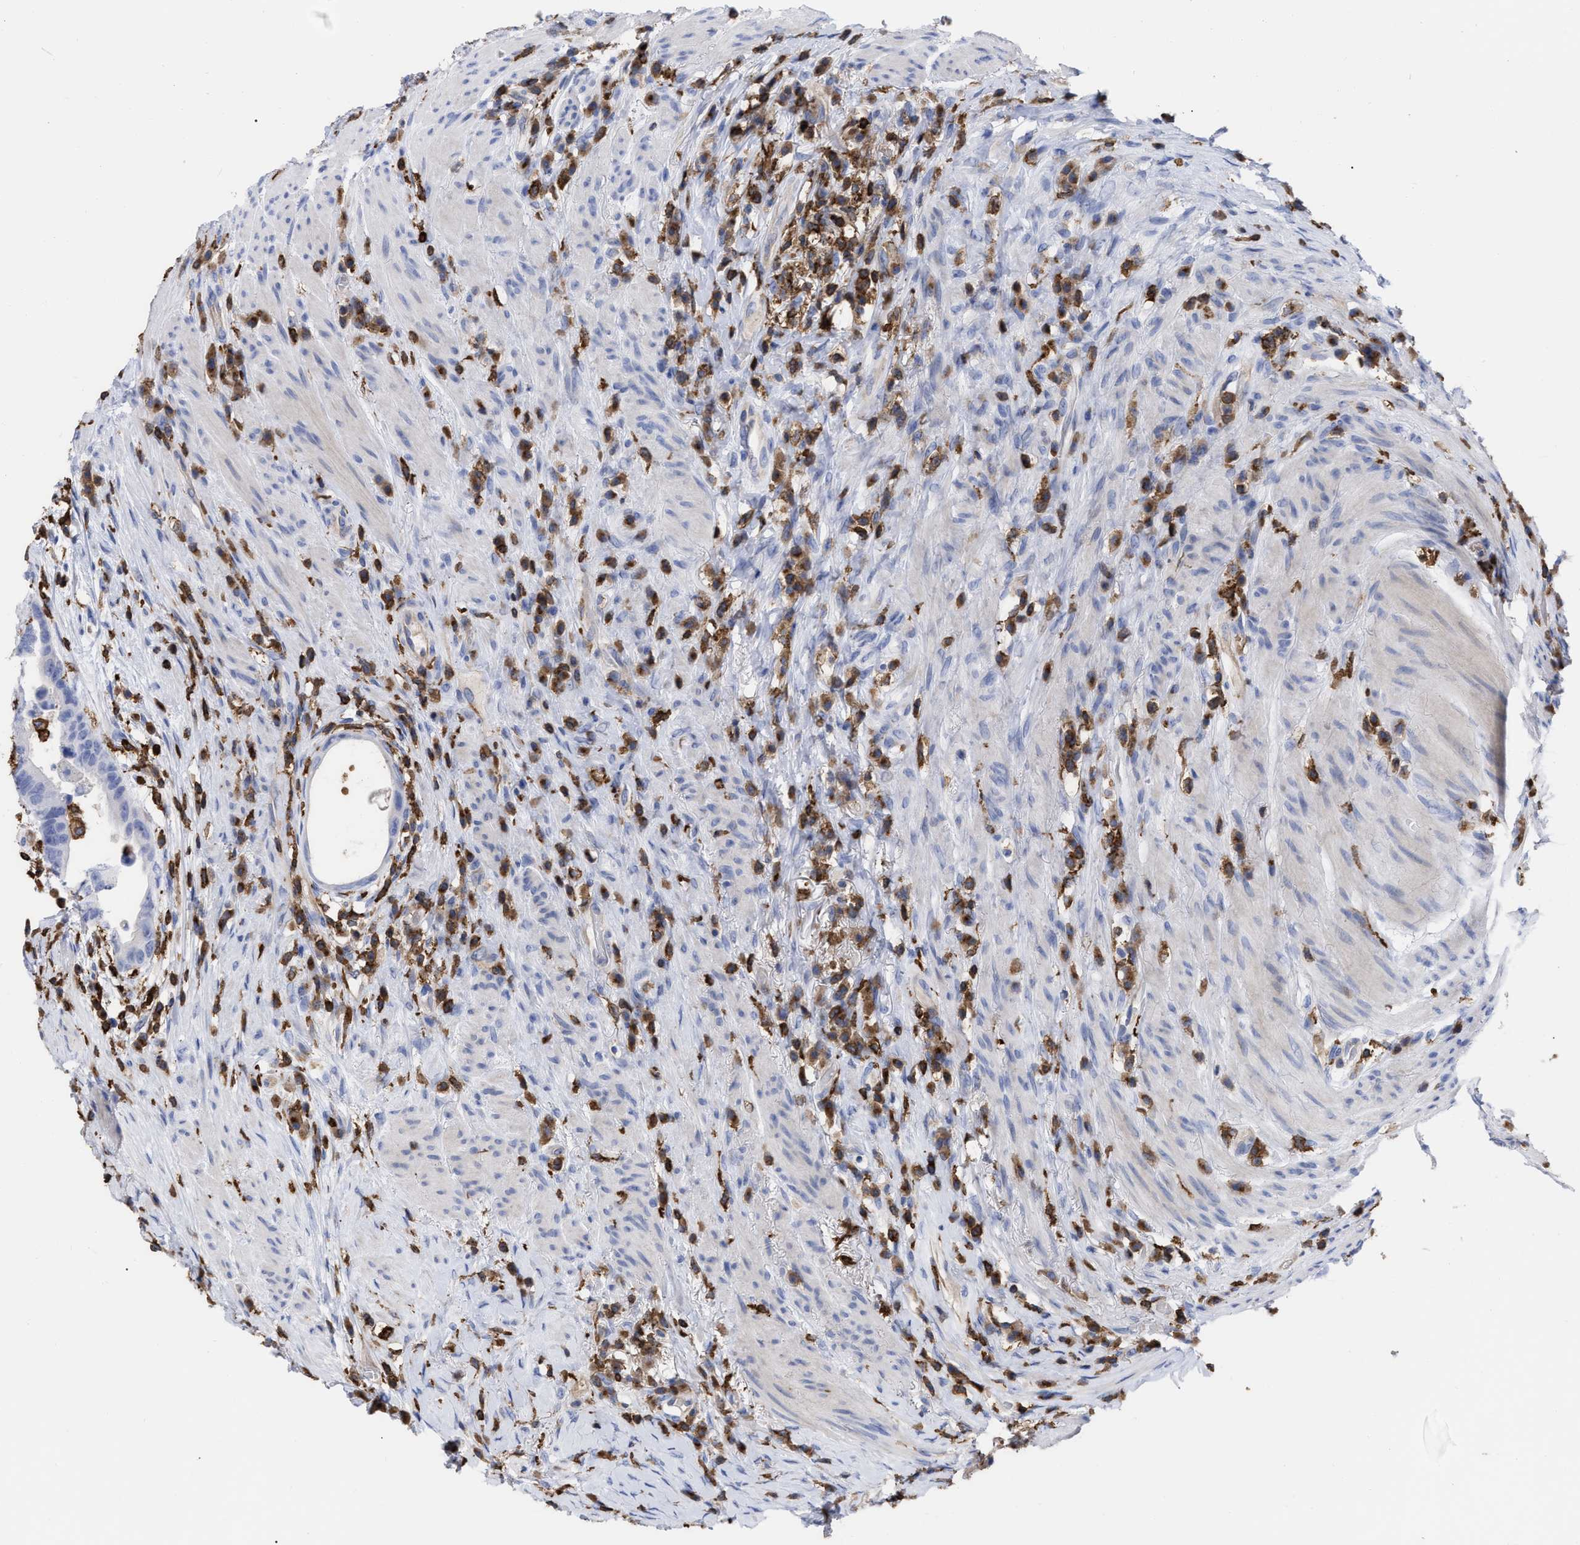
{"staining": {"intensity": "negative", "quantity": "none", "location": "none"}, "tissue": "colorectal cancer", "cell_type": "Tumor cells", "image_type": "cancer", "snomed": [{"axis": "morphology", "description": "Adenocarcinoma, NOS"}, {"axis": "topography", "description": "Rectum"}], "caption": "An image of human adenocarcinoma (colorectal) is negative for staining in tumor cells. (DAB (3,3'-diaminobenzidine) immunohistochemistry (IHC) with hematoxylin counter stain).", "gene": "HCLS1", "patient": {"sex": "female", "age": 89}}